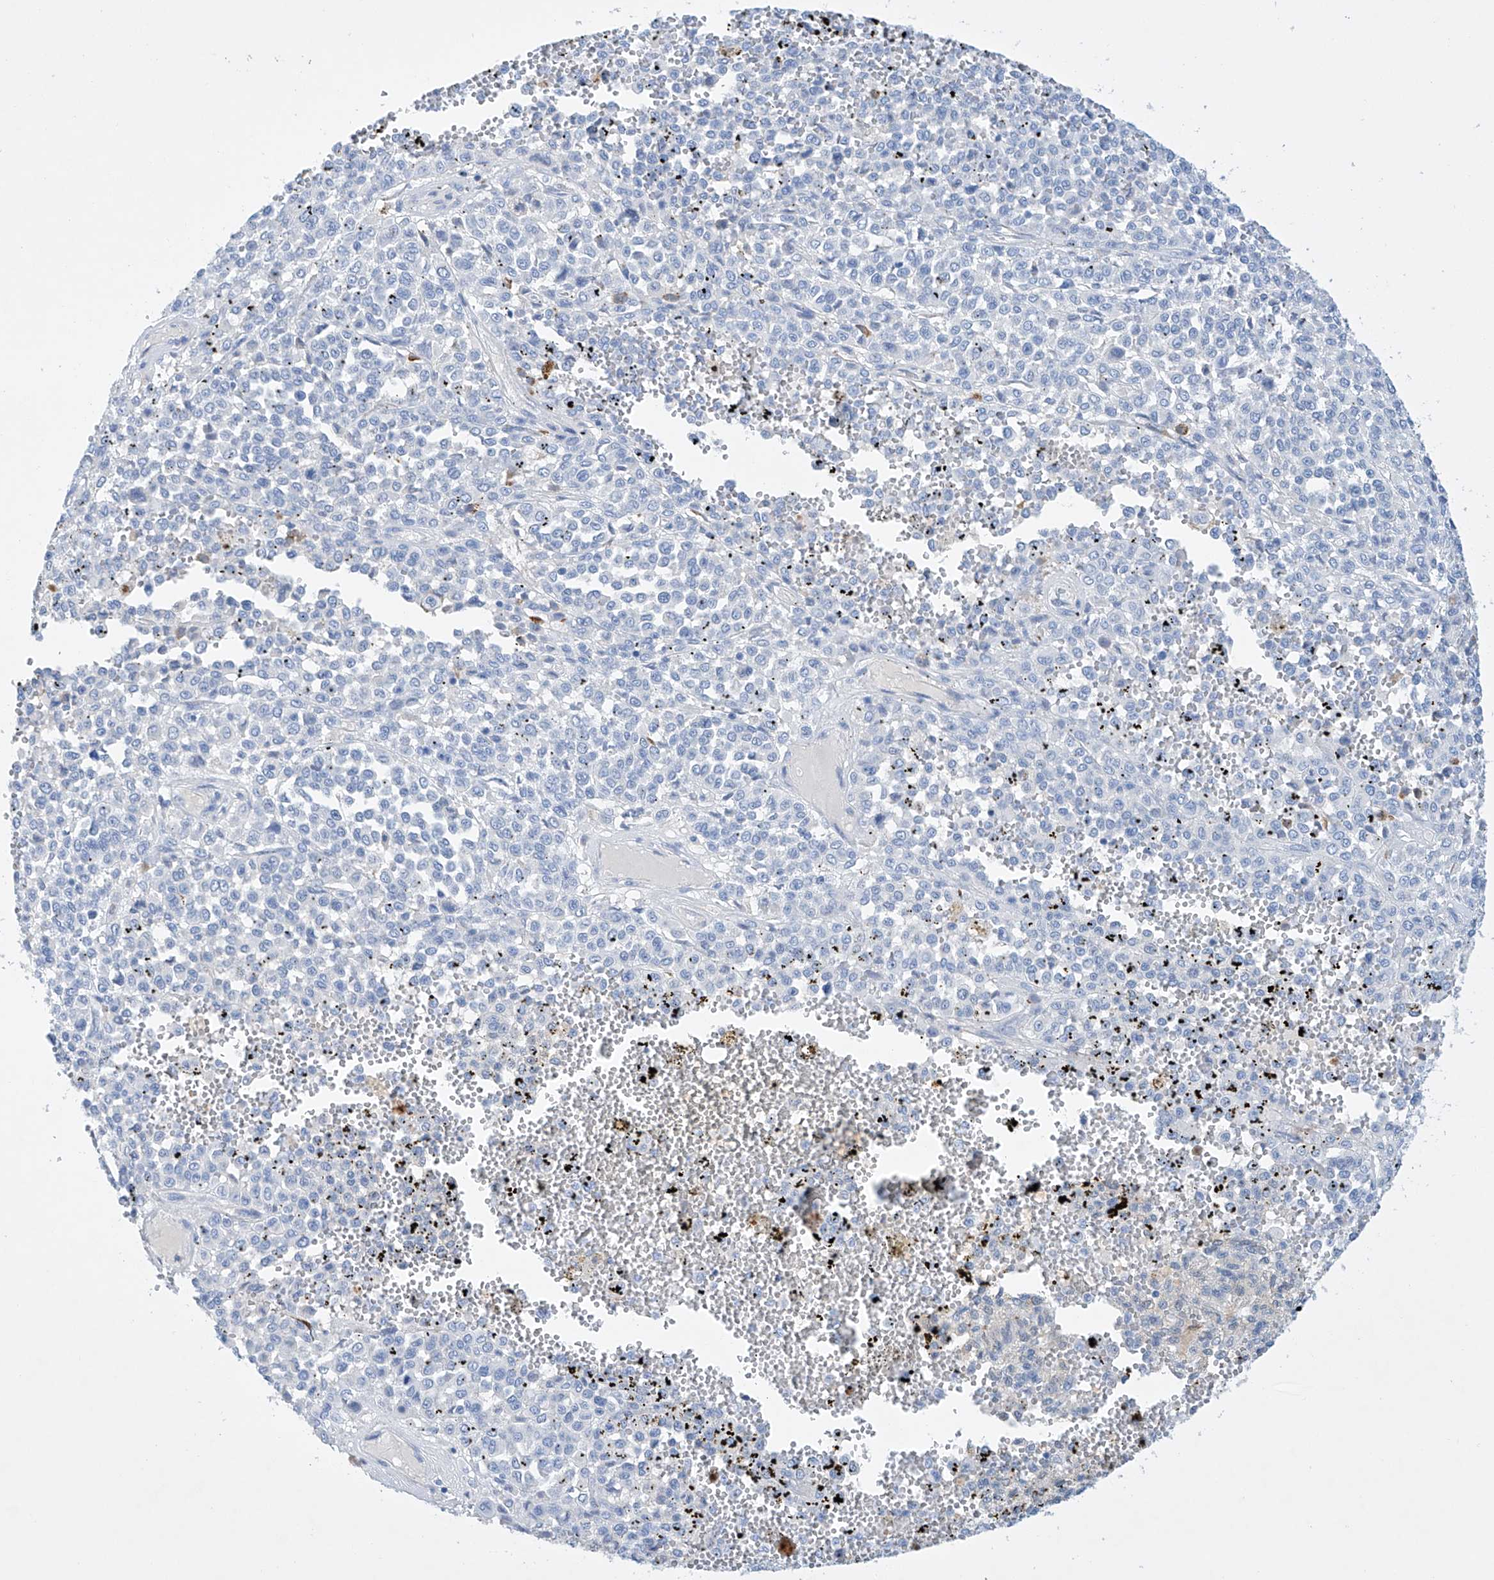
{"staining": {"intensity": "negative", "quantity": "none", "location": "none"}, "tissue": "melanoma", "cell_type": "Tumor cells", "image_type": "cancer", "snomed": [{"axis": "morphology", "description": "Malignant melanoma, Metastatic site"}, {"axis": "topography", "description": "Pancreas"}], "caption": "Immunohistochemistry (IHC) histopathology image of malignant melanoma (metastatic site) stained for a protein (brown), which displays no positivity in tumor cells. The staining was performed using DAB to visualize the protein expression in brown, while the nuclei were stained in blue with hematoxylin (Magnification: 20x).", "gene": "LURAP1", "patient": {"sex": "female", "age": 30}}